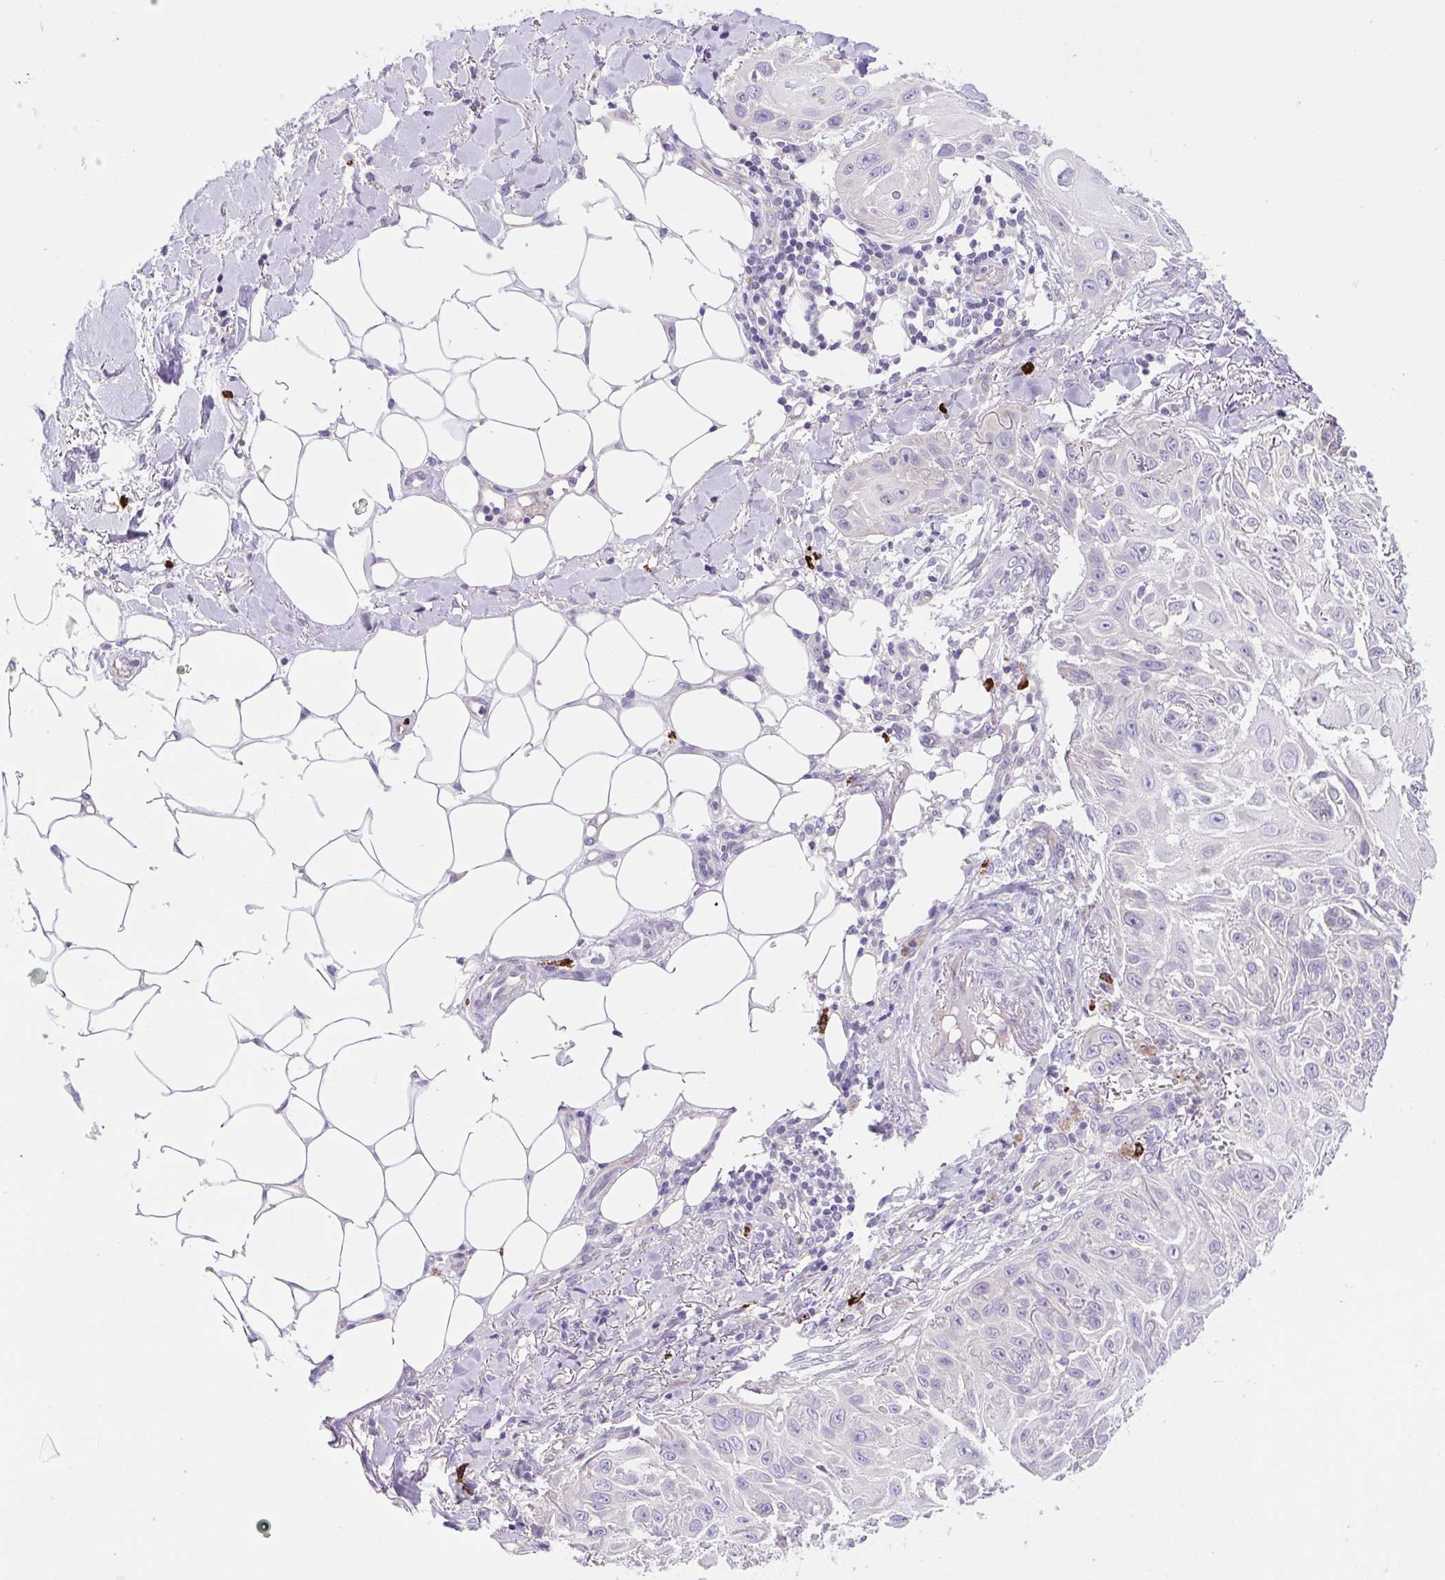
{"staining": {"intensity": "negative", "quantity": "none", "location": "none"}, "tissue": "skin cancer", "cell_type": "Tumor cells", "image_type": "cancer", "snomed": [{"axis": "morphology", "description": "Squamous cell carcinoma, NOS"}, {"axis": "topography", "description": "Skin"}], "caption": "High power microscopy micrograph of an immunohistochemistry (IHC) micrograph of squamous cell carcinoma (skin), revealing no significant positivity in tumor cells.", "gene": "FAM177B", "patient": {"sex": "female", "age": 91}}